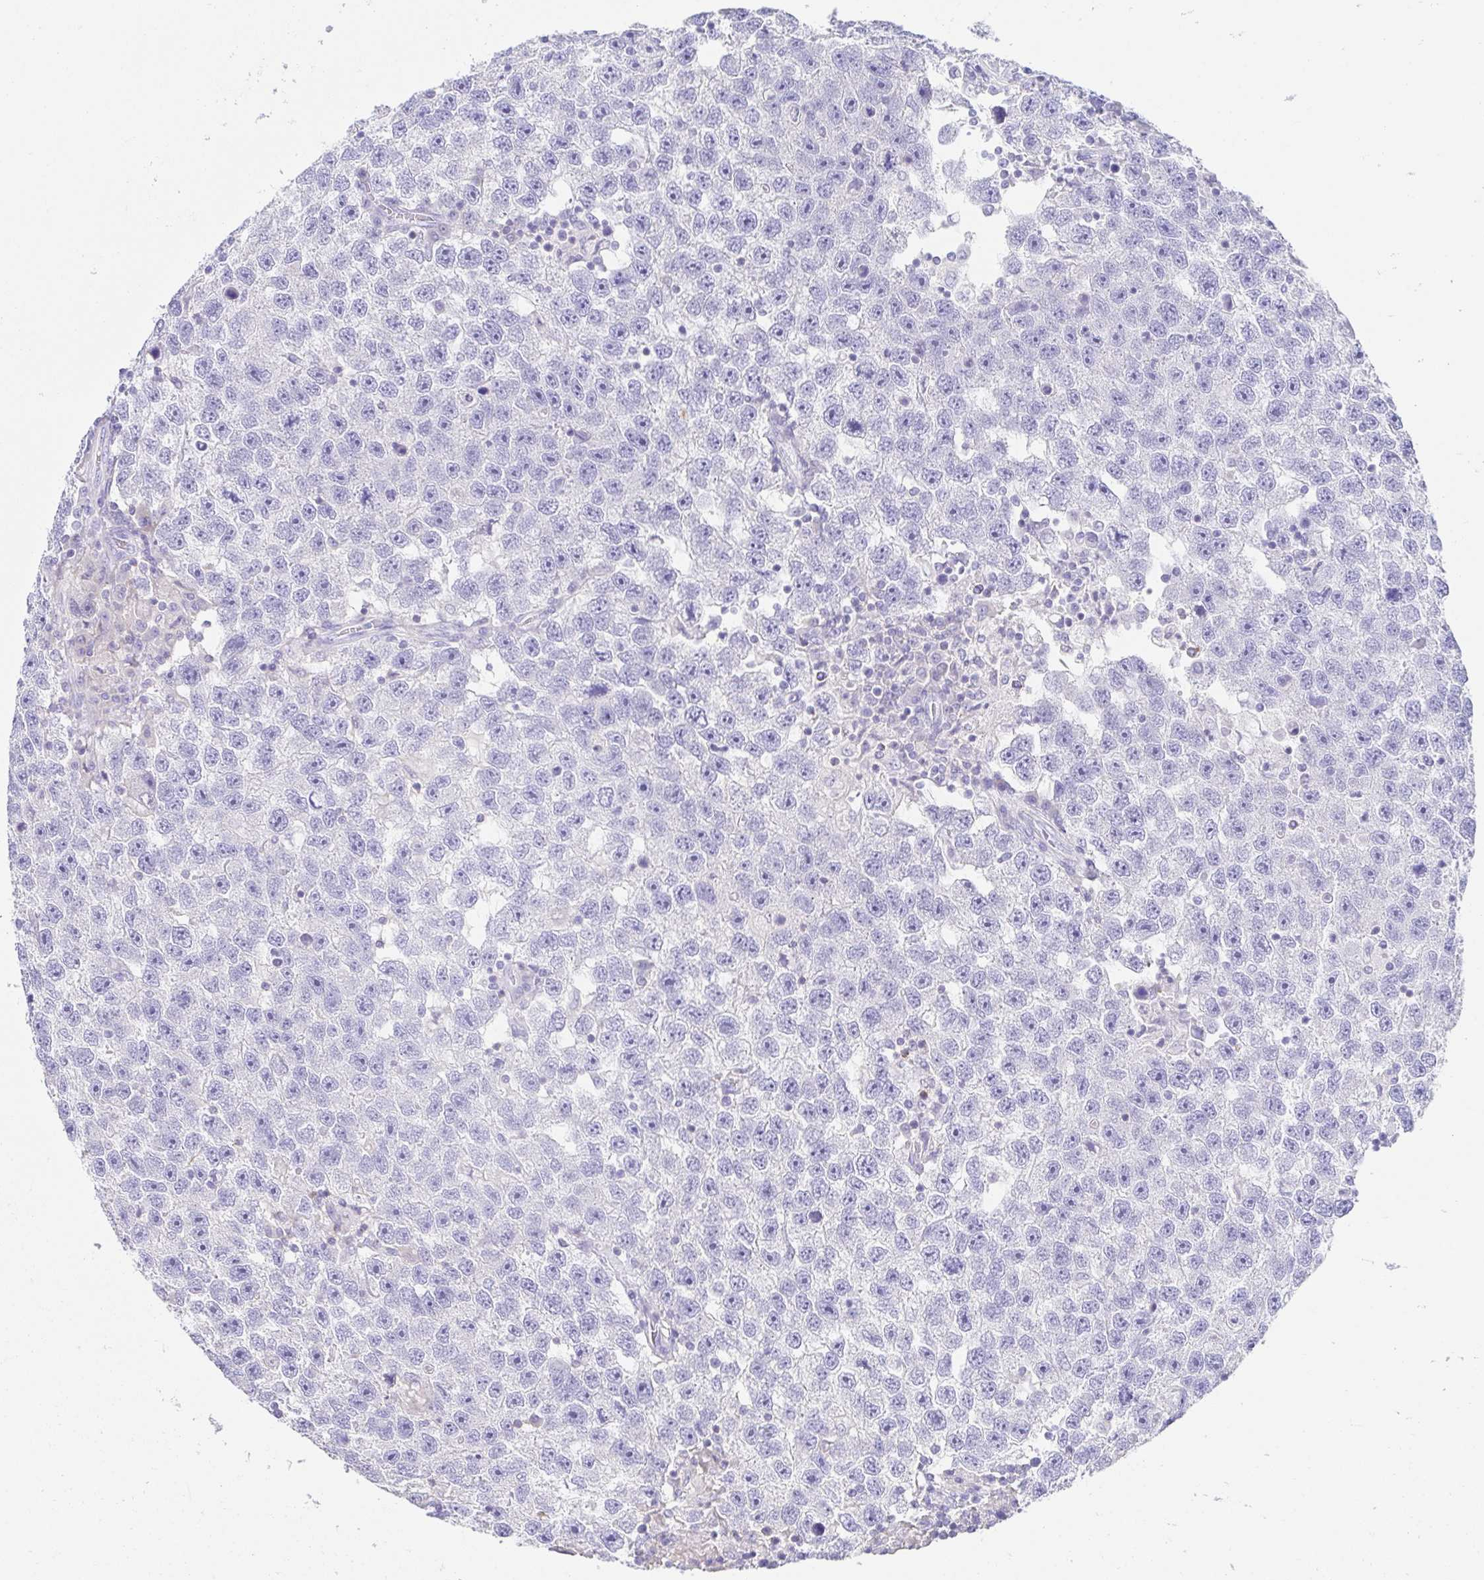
{"staining": {"intensity": "negative", "quantity": "none", "location": "none"}, "tissue": "testis cancer", "cell_type": "Tumor cells", "image_type": "cancer", "snomed": [{"axis": "morphology", "description": "Seminoma, NOS"}, {"axis": "topography", "description": "Testis"}], "caption": "This is an immunohistochemistry (IHC) micrograph of testis cancer (seminoma). There is no expression in tumor cells.", "gene": "ARPP21", "patient": {"sex": "male", "age": 26}}